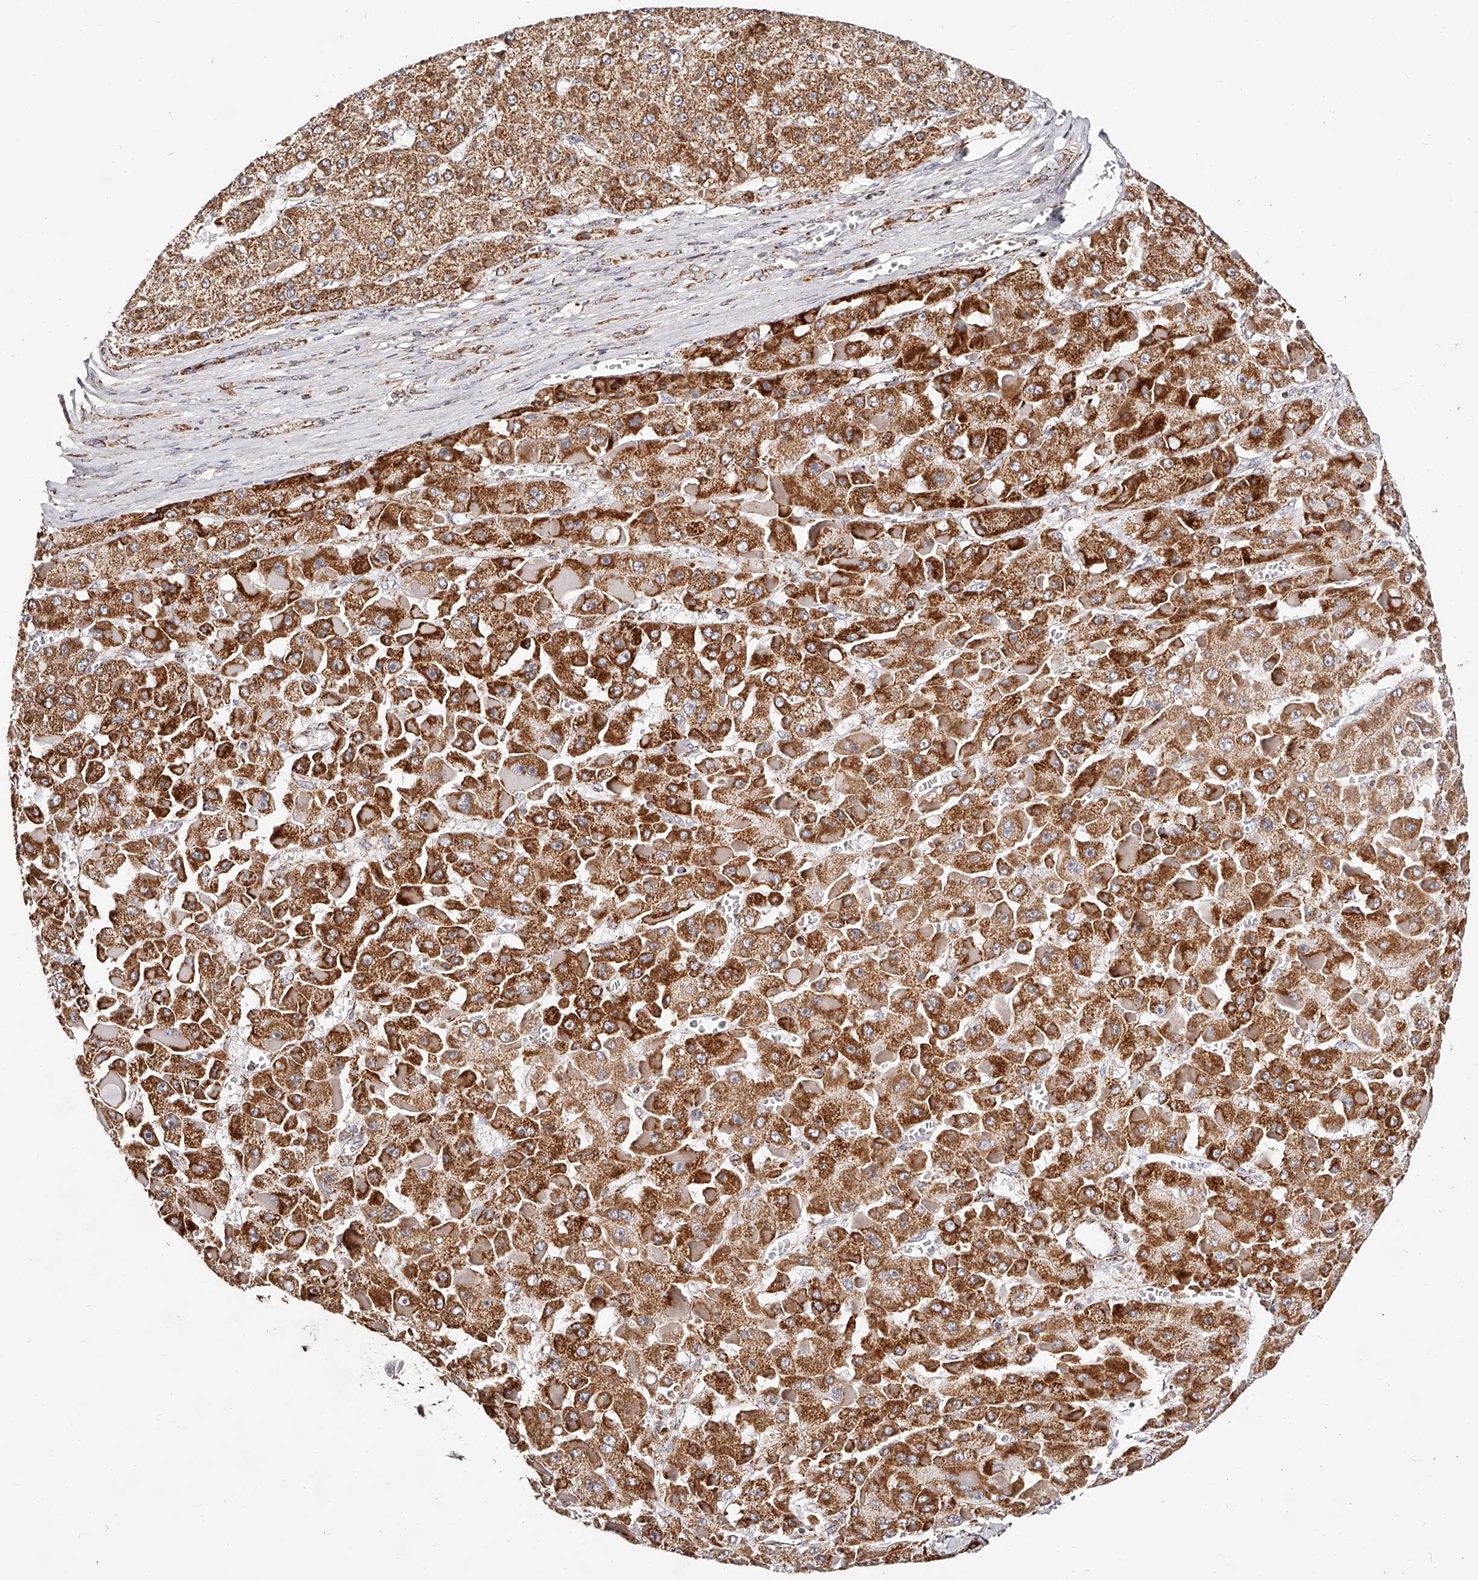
{"staining": {"intensity": "strong", "quantity": ">75%", "location": "cytoplasmic/membranous"}, "tissue": "liver cancer", "cell_type": "Tumor cells", "image_type": "cancer", "snomed": [{"axis": "morphology", "description": "Carcinoma, Hepatocellular, NOS"}, {"axis": "topography", "description": "Liver"}], "caption": "A photomicrograph of human hepatocellular carcinoma (liver) stained for a protein demonstrates strong cytoplasmic/membranous brown staining in tumor cells.", "gene": "NDUFV3", "patient": {"sex": "female", "age": 73}}